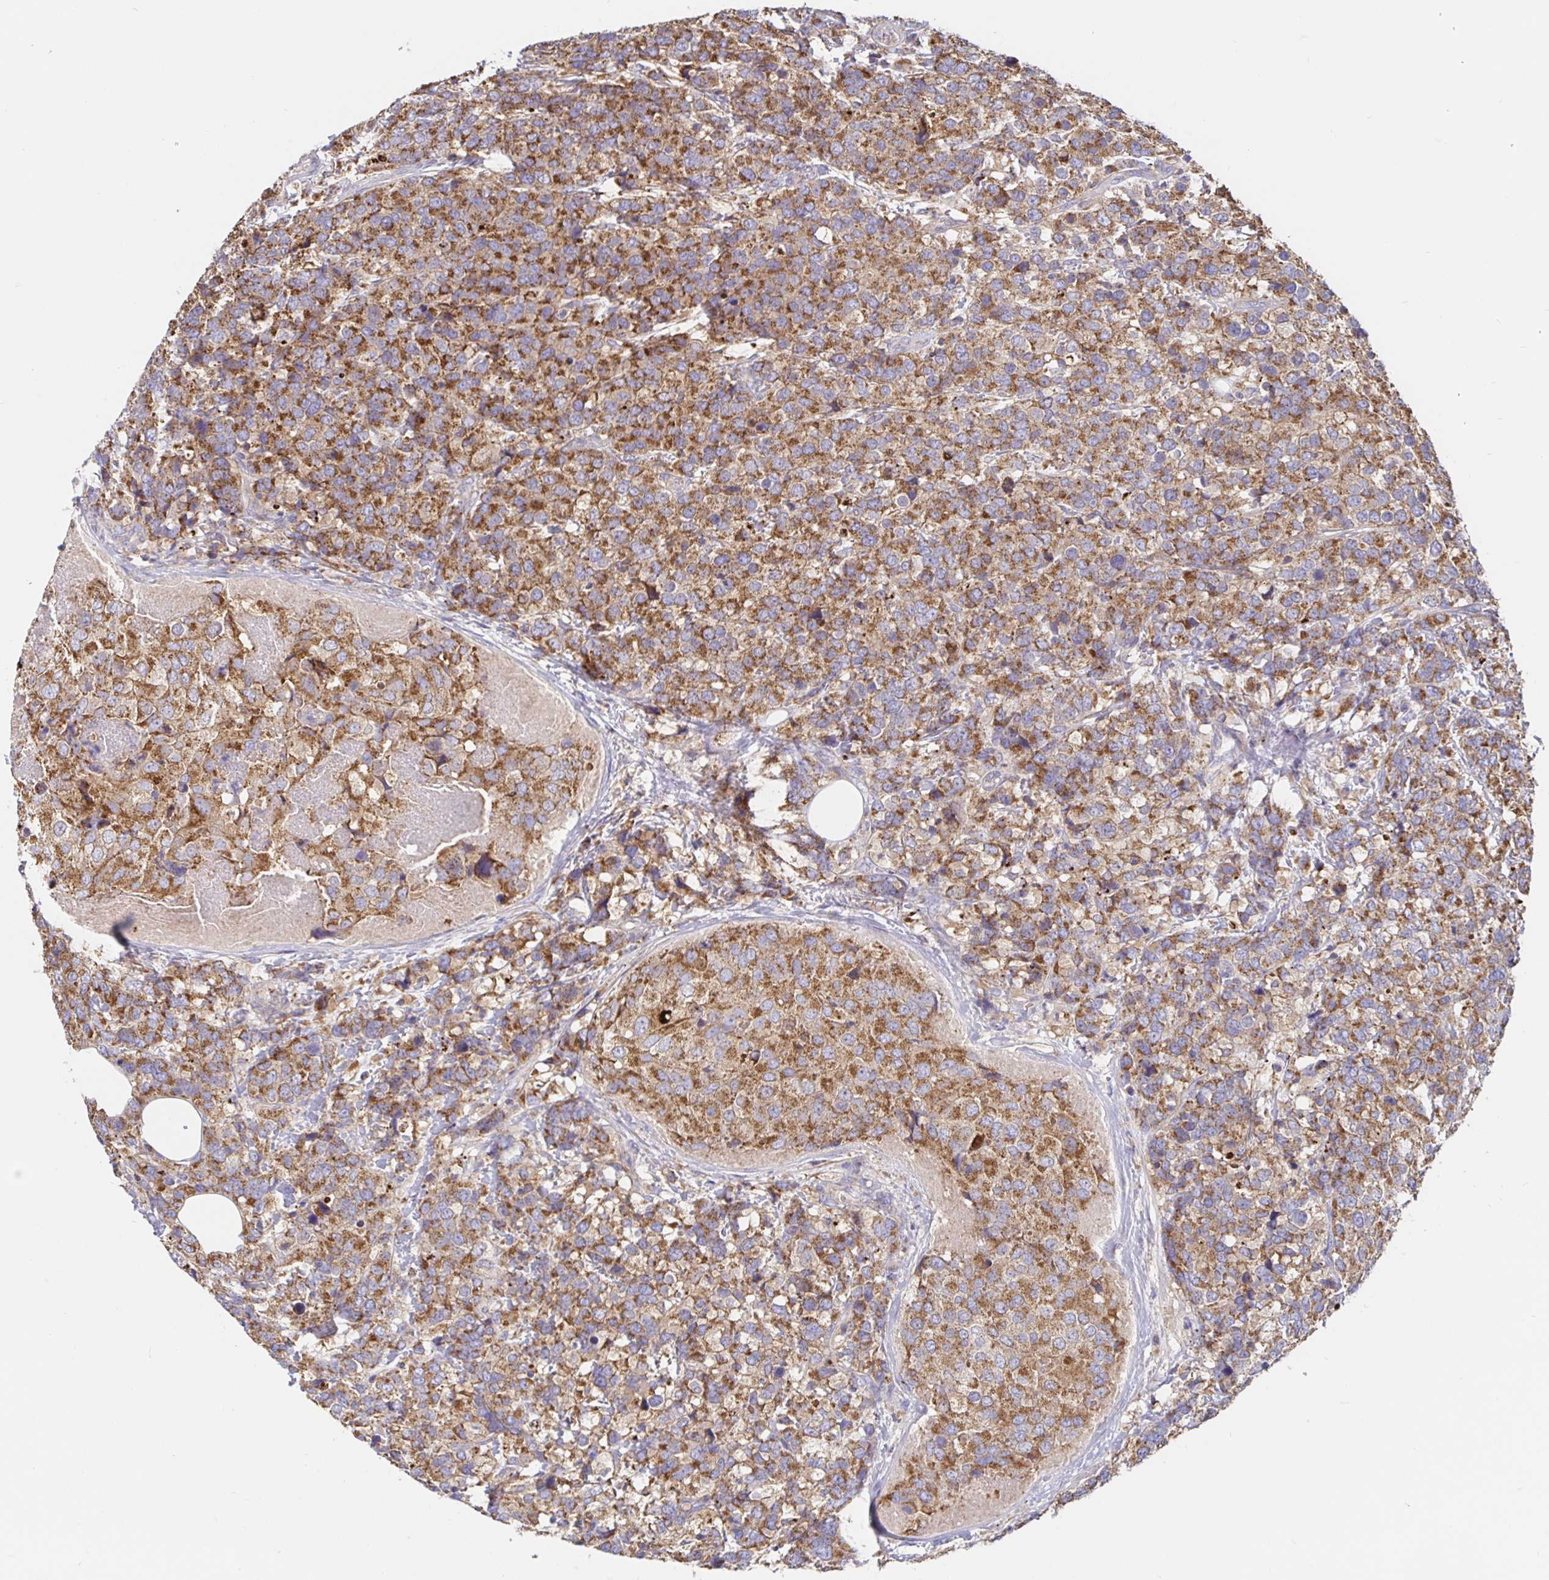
{"staining": {"intensity": "moderate", "quantity": ">75%", "location": "cytoplasmic/membranous"}, "tissue": "breast cancer", "cell_type": "Tumor cells", "image_type": "cancer", "snomed": [{"axis": "morphology", "description": "Lobular carcinoma"}, {"axis": "topography", "description": "Breast"}], "caption": "Immunohistochemistry micrograph of human breast cancer (lobular carcinoma) stained for a protein (brown), which reveals medium levels of moderate cytoplasmic/membranous staining in approximately >75% of tumor cells.", "gene": "PRDX3", "patient": {"sex": "female", "age": 59}}